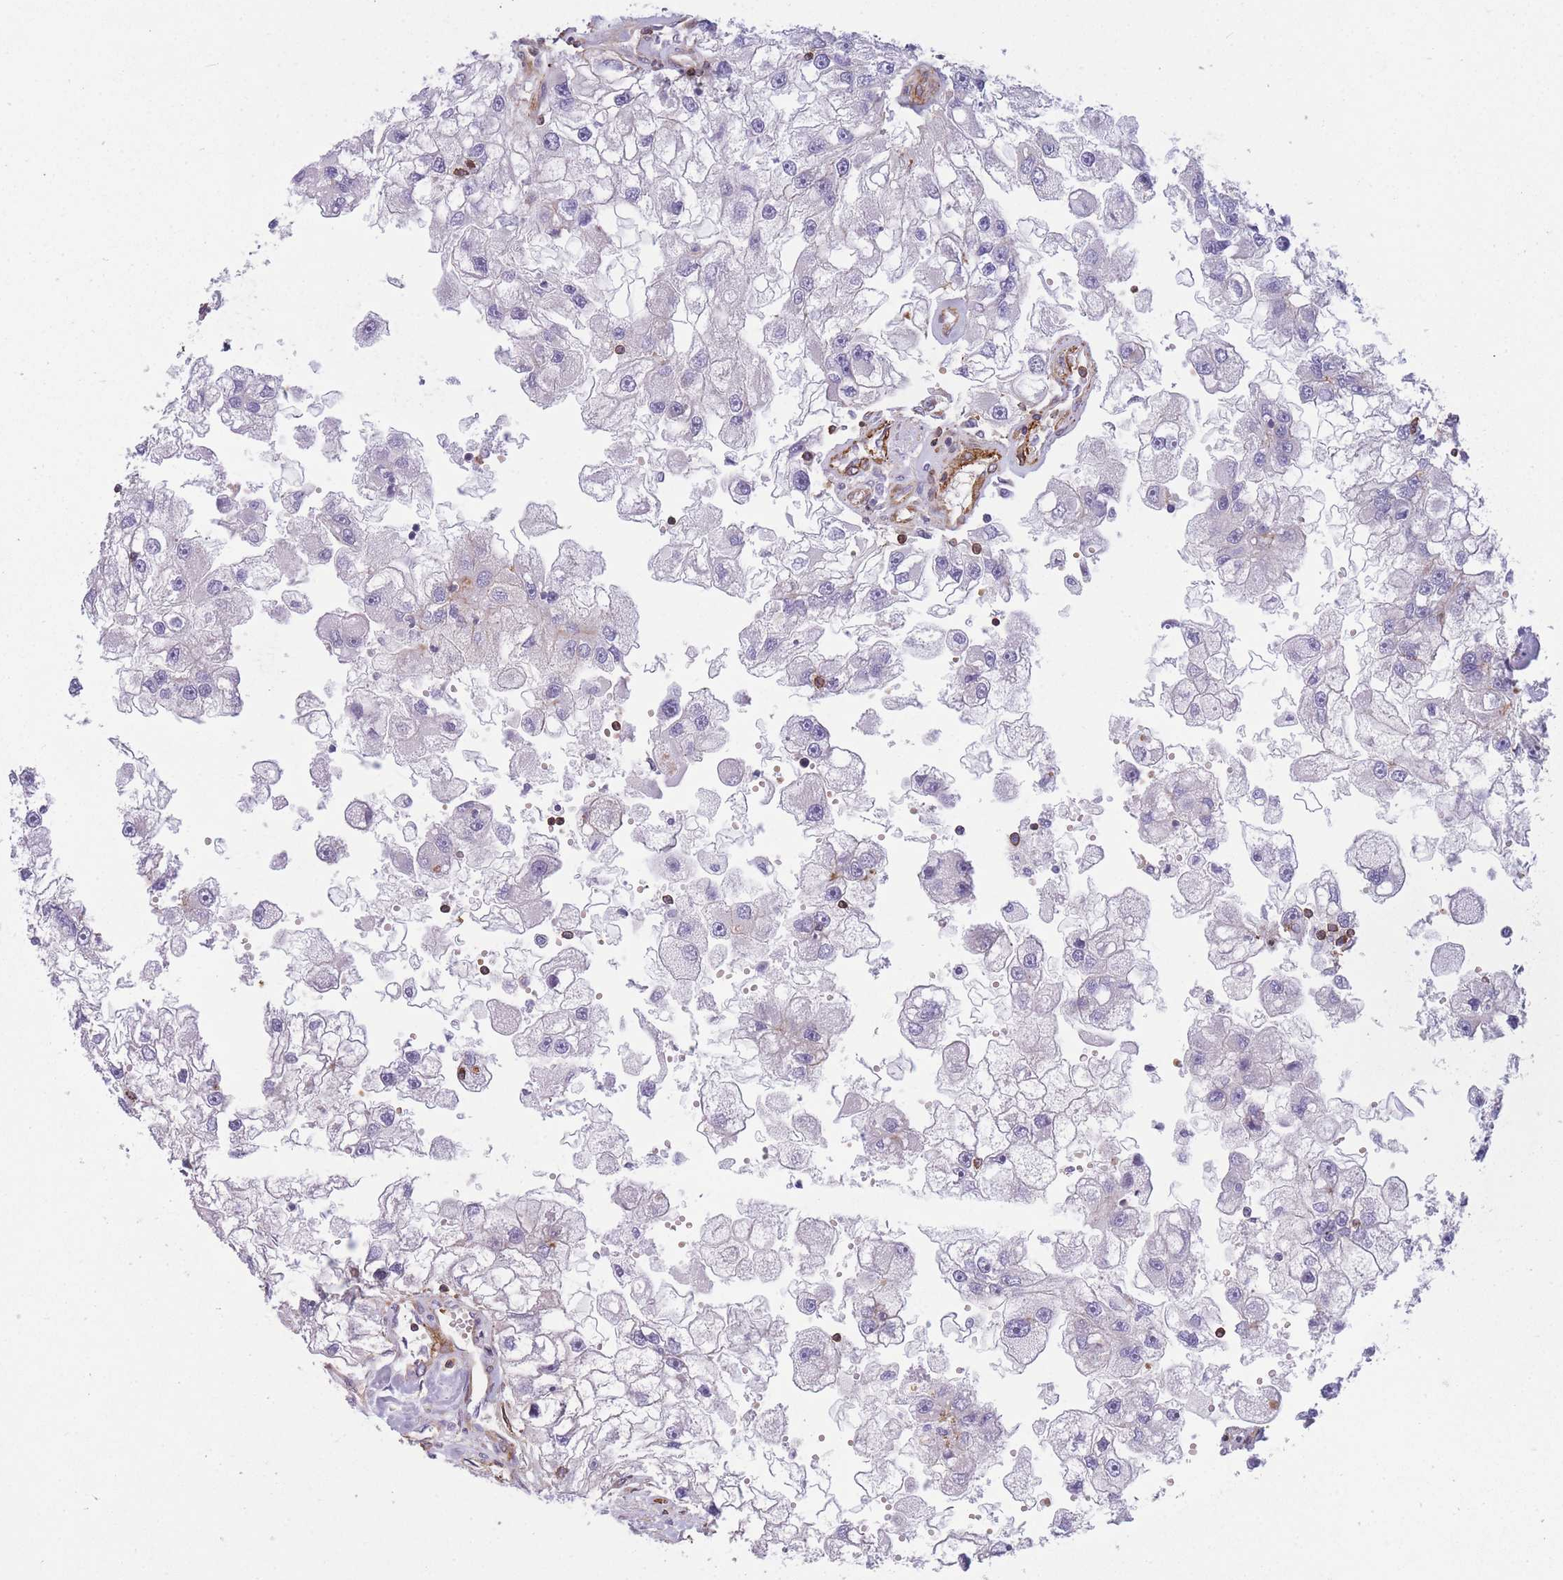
{"staining": {"intensity": "negative", "quantity": "none", "location": "none"}, "tissue": "renal cancer", "cell_type": "Tumor cells", "image_type": "cancer", "snomed": [{"axis": "morphology", "description": "Adenocarcinoma, NOS"}, {"axis": "topography", "description": "Kidney"}], "caption": "The image demonstrates no staining of tumor cells in renal cancer (adenocarcinoma).", "gene": "CDC25B", "patient": {"sex": "male", "age": 63}}